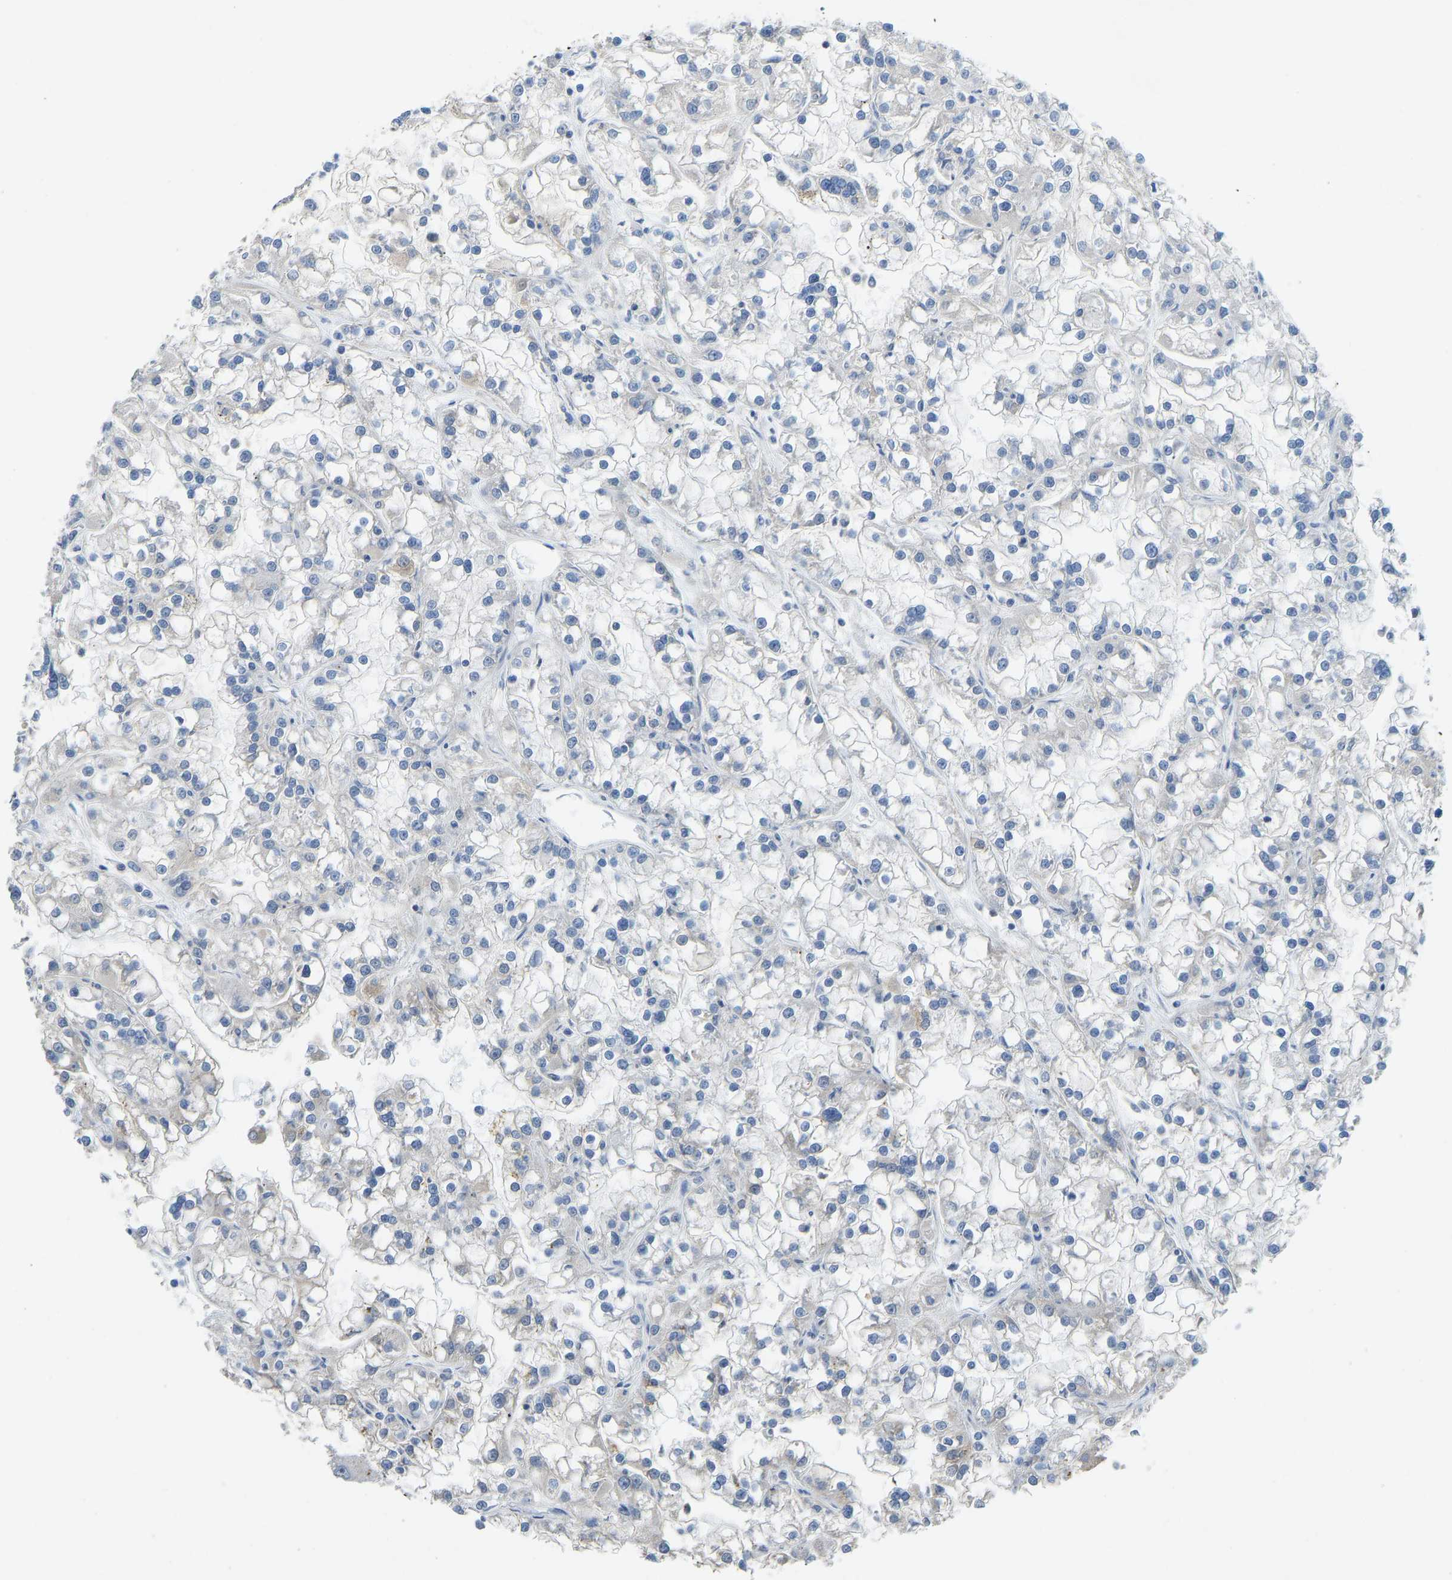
{"staining": {"intensity": "negative", "quantity": "none", "location": "none"}, "tissue": "renal cancer", "cell_type": "Tumor cells", "image_type": "cancer", "snomed": [{"axis": "morphology", "description": "Adenocarcinoma, NOS"}, {"axis": "topography", "description": "Kidney"}], "caption": "Human renal cancer (adenocarcinoma) stained for a protein using immunohistochemistry (IHC) reveals no staining in tumor cells.", "gene": "NDRG3", "patient": {"sex": "female", "age": 52}}